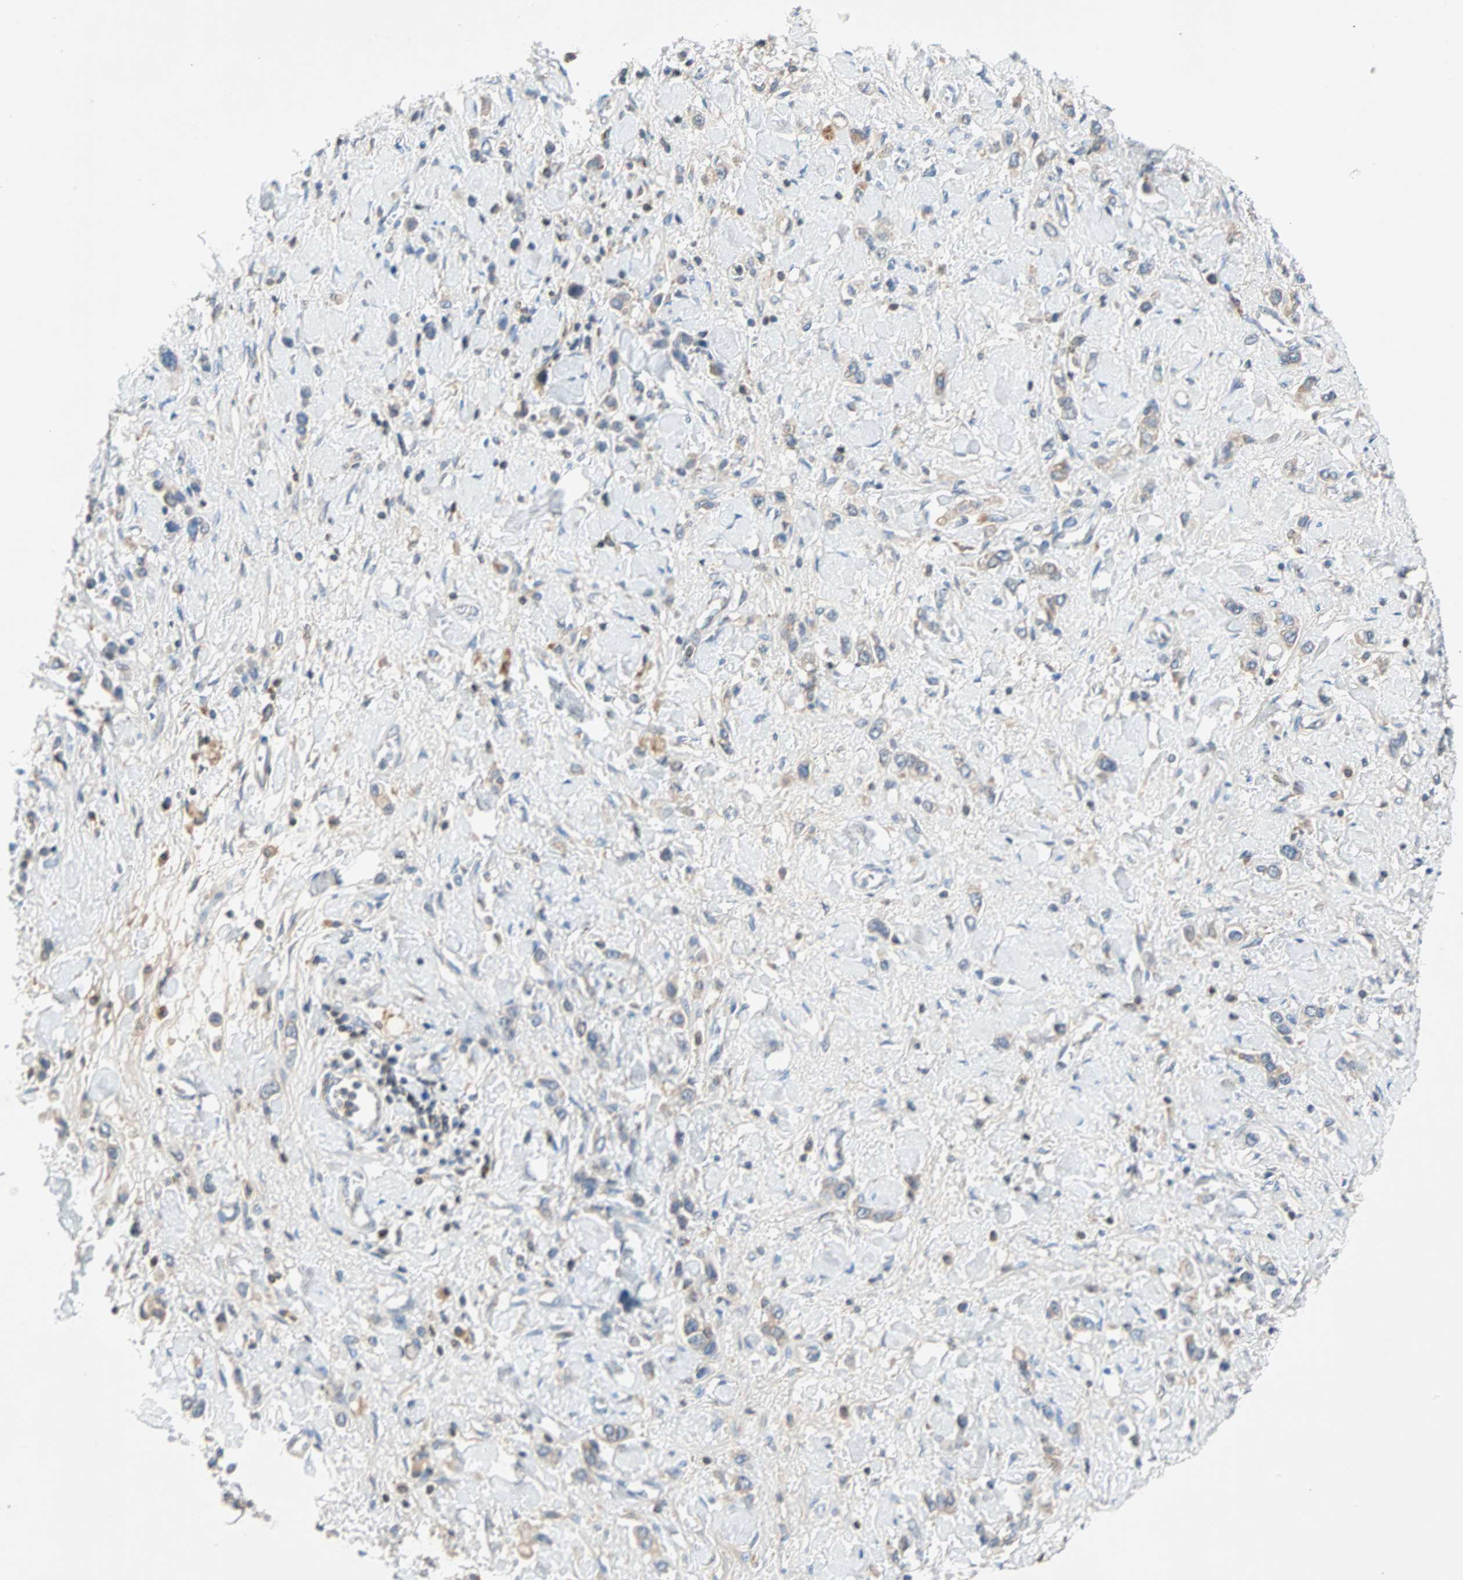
{"staining": {"intensity": "negative", "quantity": "none", "location": "none"}, "tissue": "stomach cancer", "cell_type": "Tumor cells", "image_type": "cancer", "snomed": [{"axis": "morphology", "description": "Normal tissue, NOS"}, {"axis": "morphology", "description": "Adenocarcinoma, NOS"}, {"axis": "topography", "description": "Stomach, upper"}, {"axis": "topography", "description": "Stomach"}], "caption": "This histopathology image is of stomach adenocarcinoma stained with IHC to label a protein in brown with the nuclei are counter-stained blue. There is no expression in tumor cells.", "gene": "MAP4K1", "patient": {"sex": "female", "age": 65}}